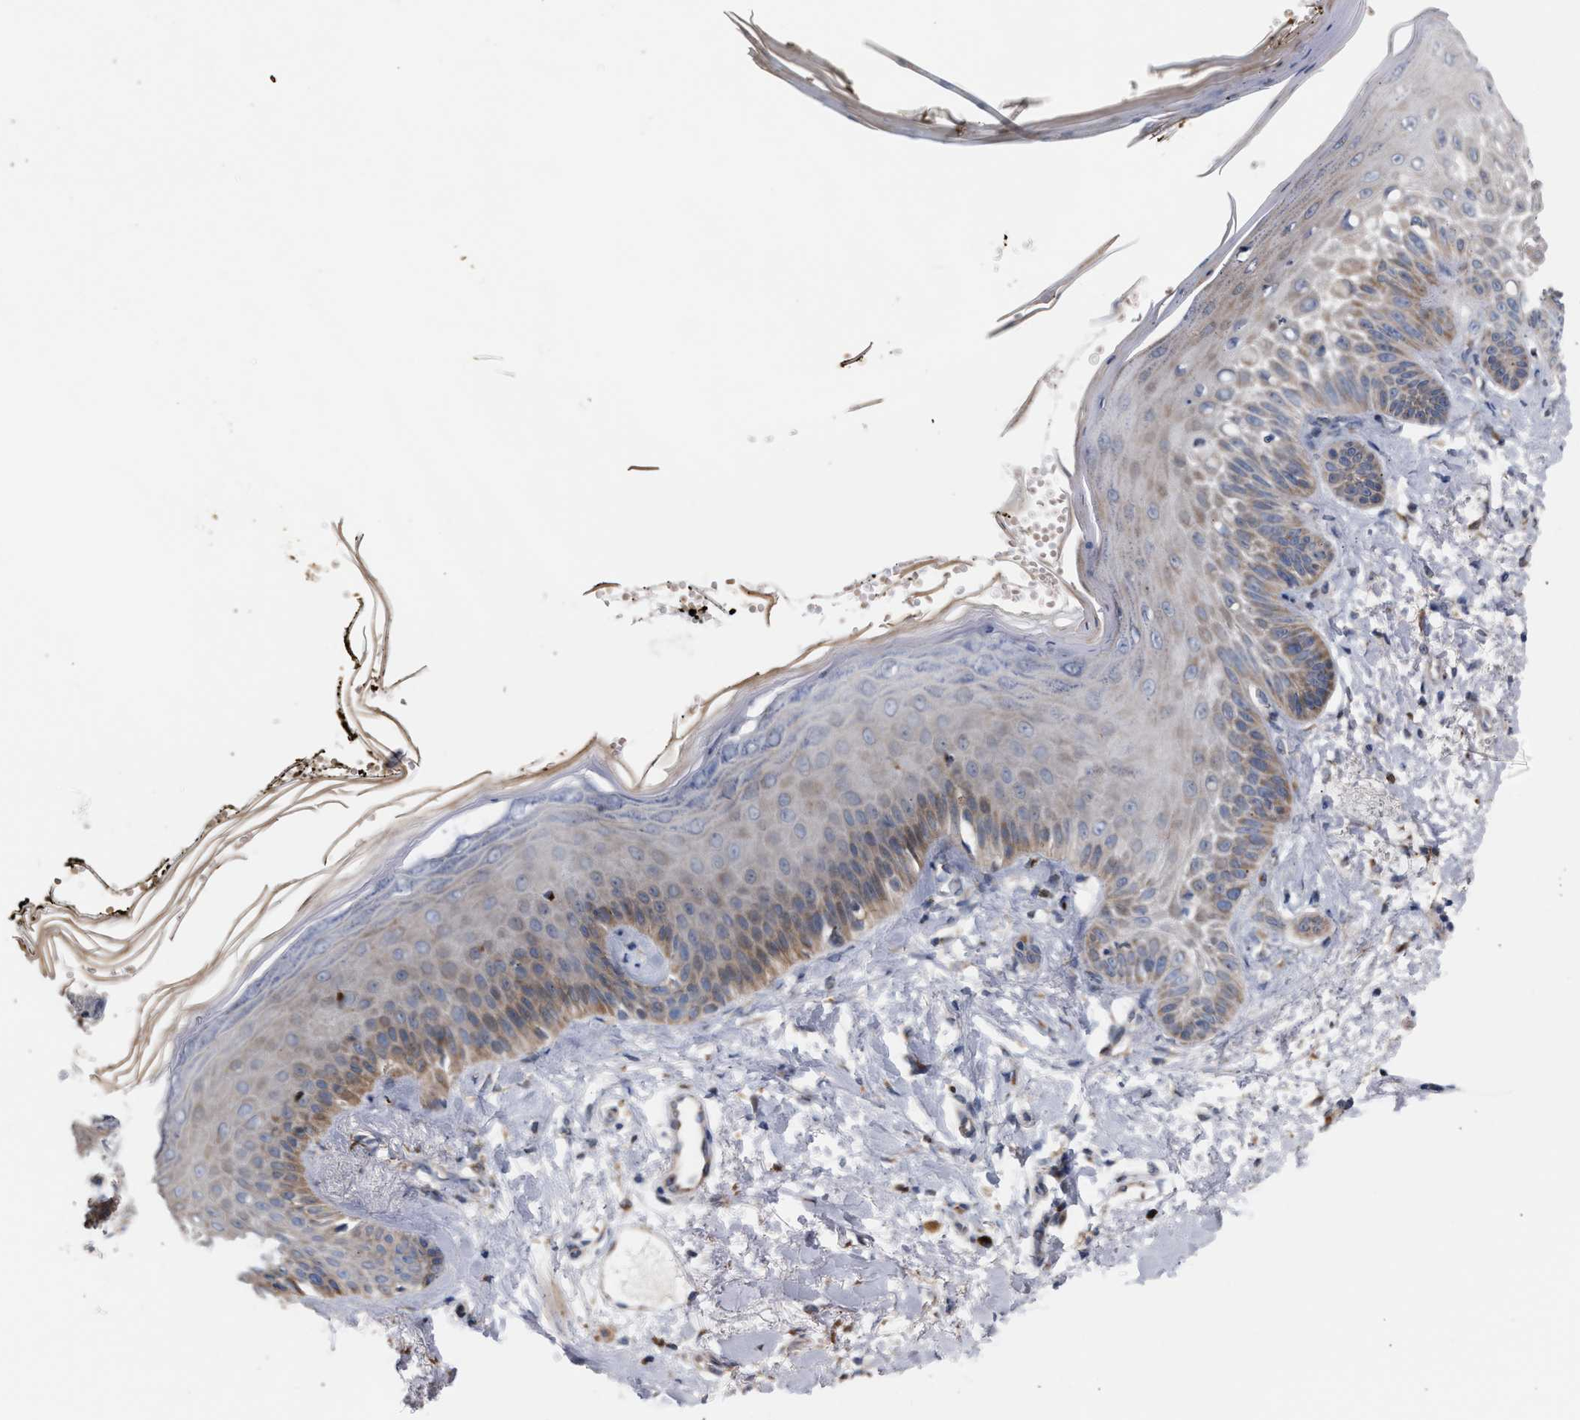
{"staining": {"intensity": "moderate", "quantity": ">75%", "location": "cytoplasmic/membranous"}, "tissue": "skin", "cell_type": "Fibroblasts", "image_type": "normal", "snomed": [{"axis": "morphology", "description": "Normal tissue, NOS"}, {"axis": "topography", "description": "Skin"}, {"axis": "topography", "description": "Peripheral nerve tissue"}], "caption": "Protein staining of unremarkable skin exhibits moderate cytoplasmic/membranous expression in approximately >75% of fibroblasts. The staining was performed using DAB (3,3'-diaminobenzidine), with brown indicating positive protein expression. Nuclei are stained blue with hematoxylin.", "gene": "RNF135", "patient": {"sex": "male", "age": 24}}